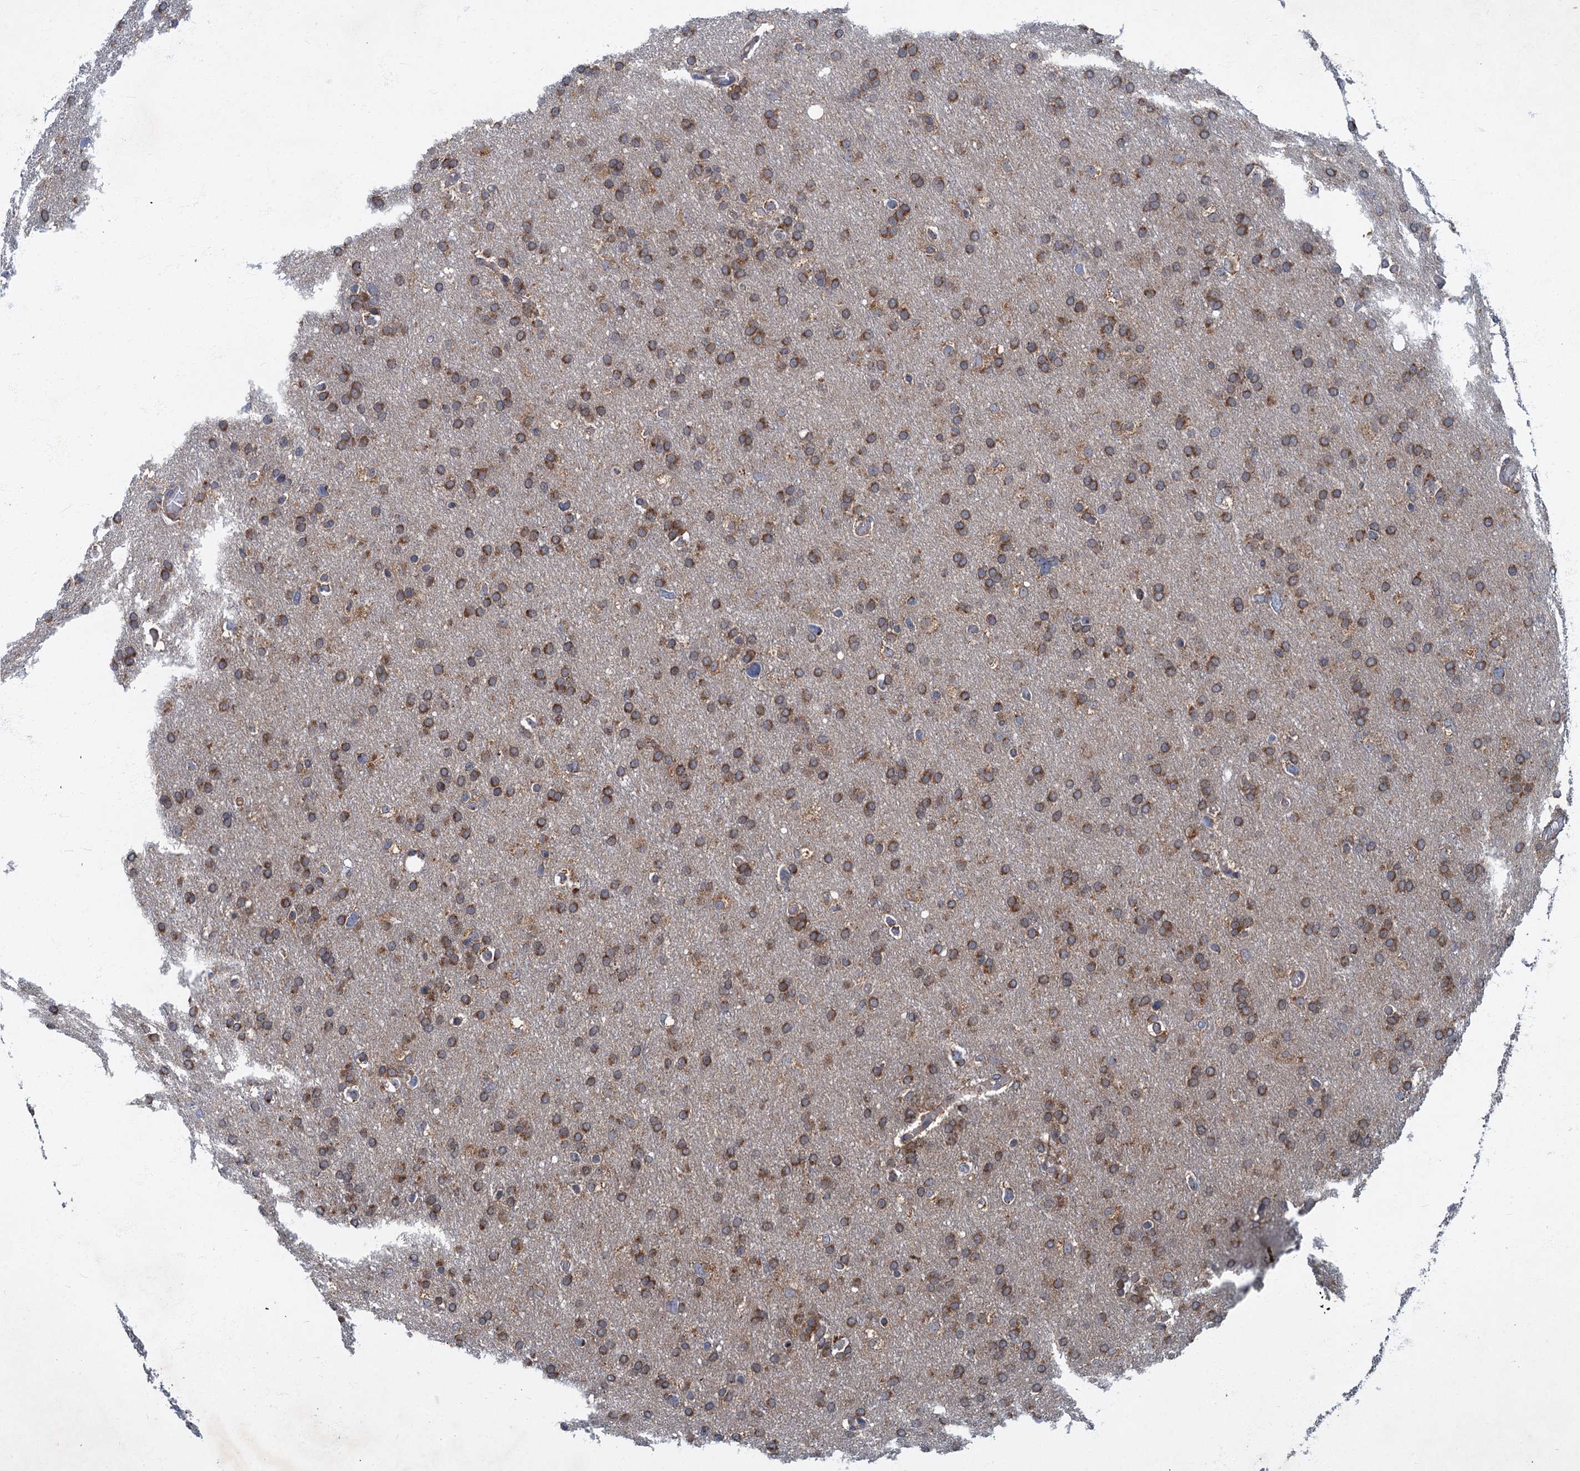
{"staining": {"intensity": "moderate", "quantity": ">75%", "location": "cytoplasmic/membranous"}, "tissue": "glioma", "cell_type": "Tumor cells", "image_type": "cancer", "snomed": [{"axis": "morphology", "description": "Glioma, malignant, High grade"}, {"axis": "topography", "description": "Cerebral cortex"}], "caption": "Immunohistochemical staining of glioma shows medium levels of moderate cytoplasmic/membranous expression in about >75% of tumor cells.", "gene": "SLC11A2", "patient": {"sex": "female", "age": 36}}